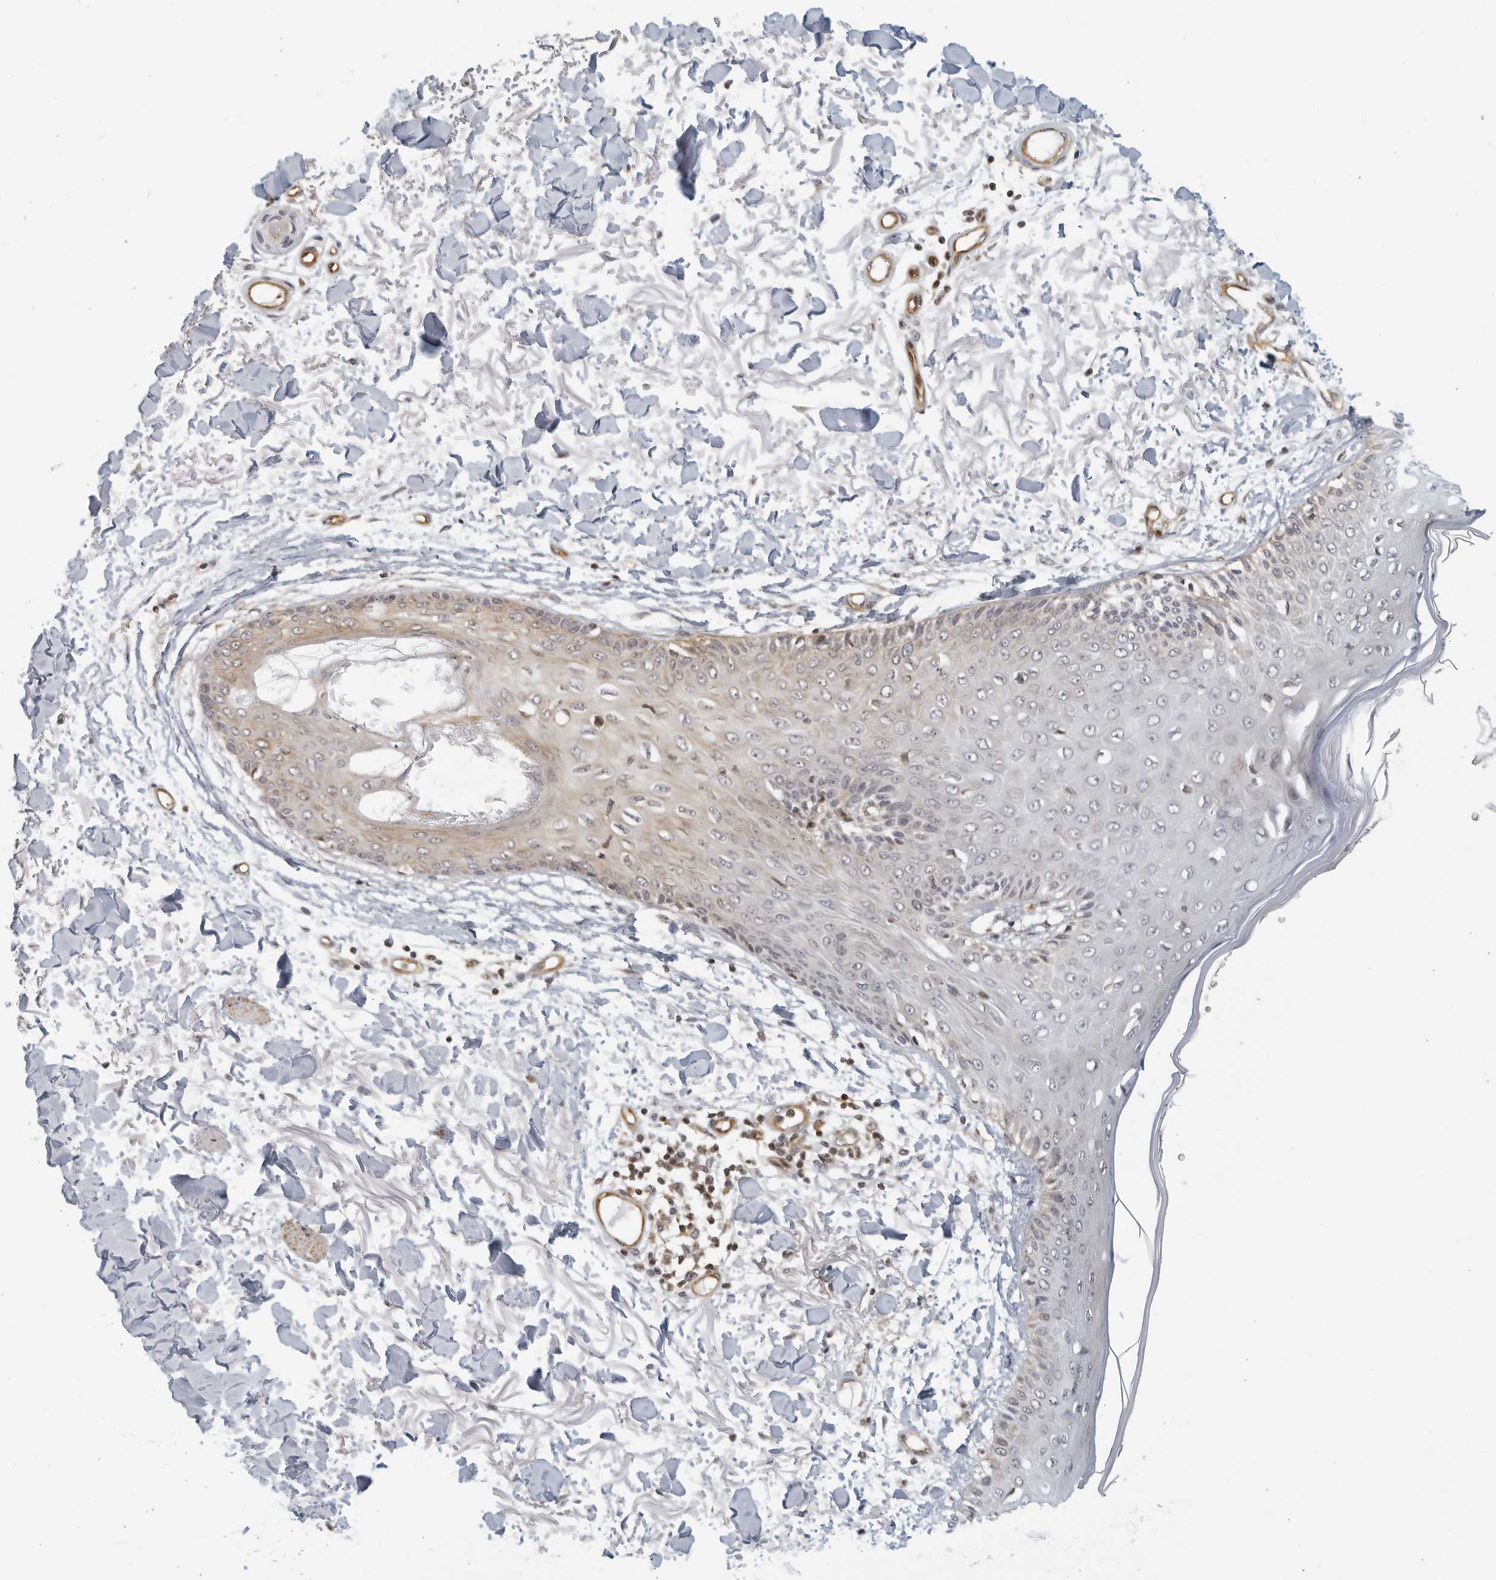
{"staining": {"intensity": "negative", "quantity": "none", "location": "none"}, "tissue": "skin", "cell_type": "Fibroblasts", "image_type": "normal", "snomed": [{"axis": "morphology", "description": "Normal tissue, NOS"}, {"axis": "morphology", "description": "Squamous cell carcinoma, NOS"}, {"axis": "topography", "description": "Skin"}, {"axis": "topography", "description": "Peripheral nerve tissue"}], "caption": "This is a photomicrograph of immunohistochemistry (IHC) staining of normal skin, which shows no positivity in fibroblasts.", "gene": "SERTAD4", "patient": {"sex": "male", "age": 83}}